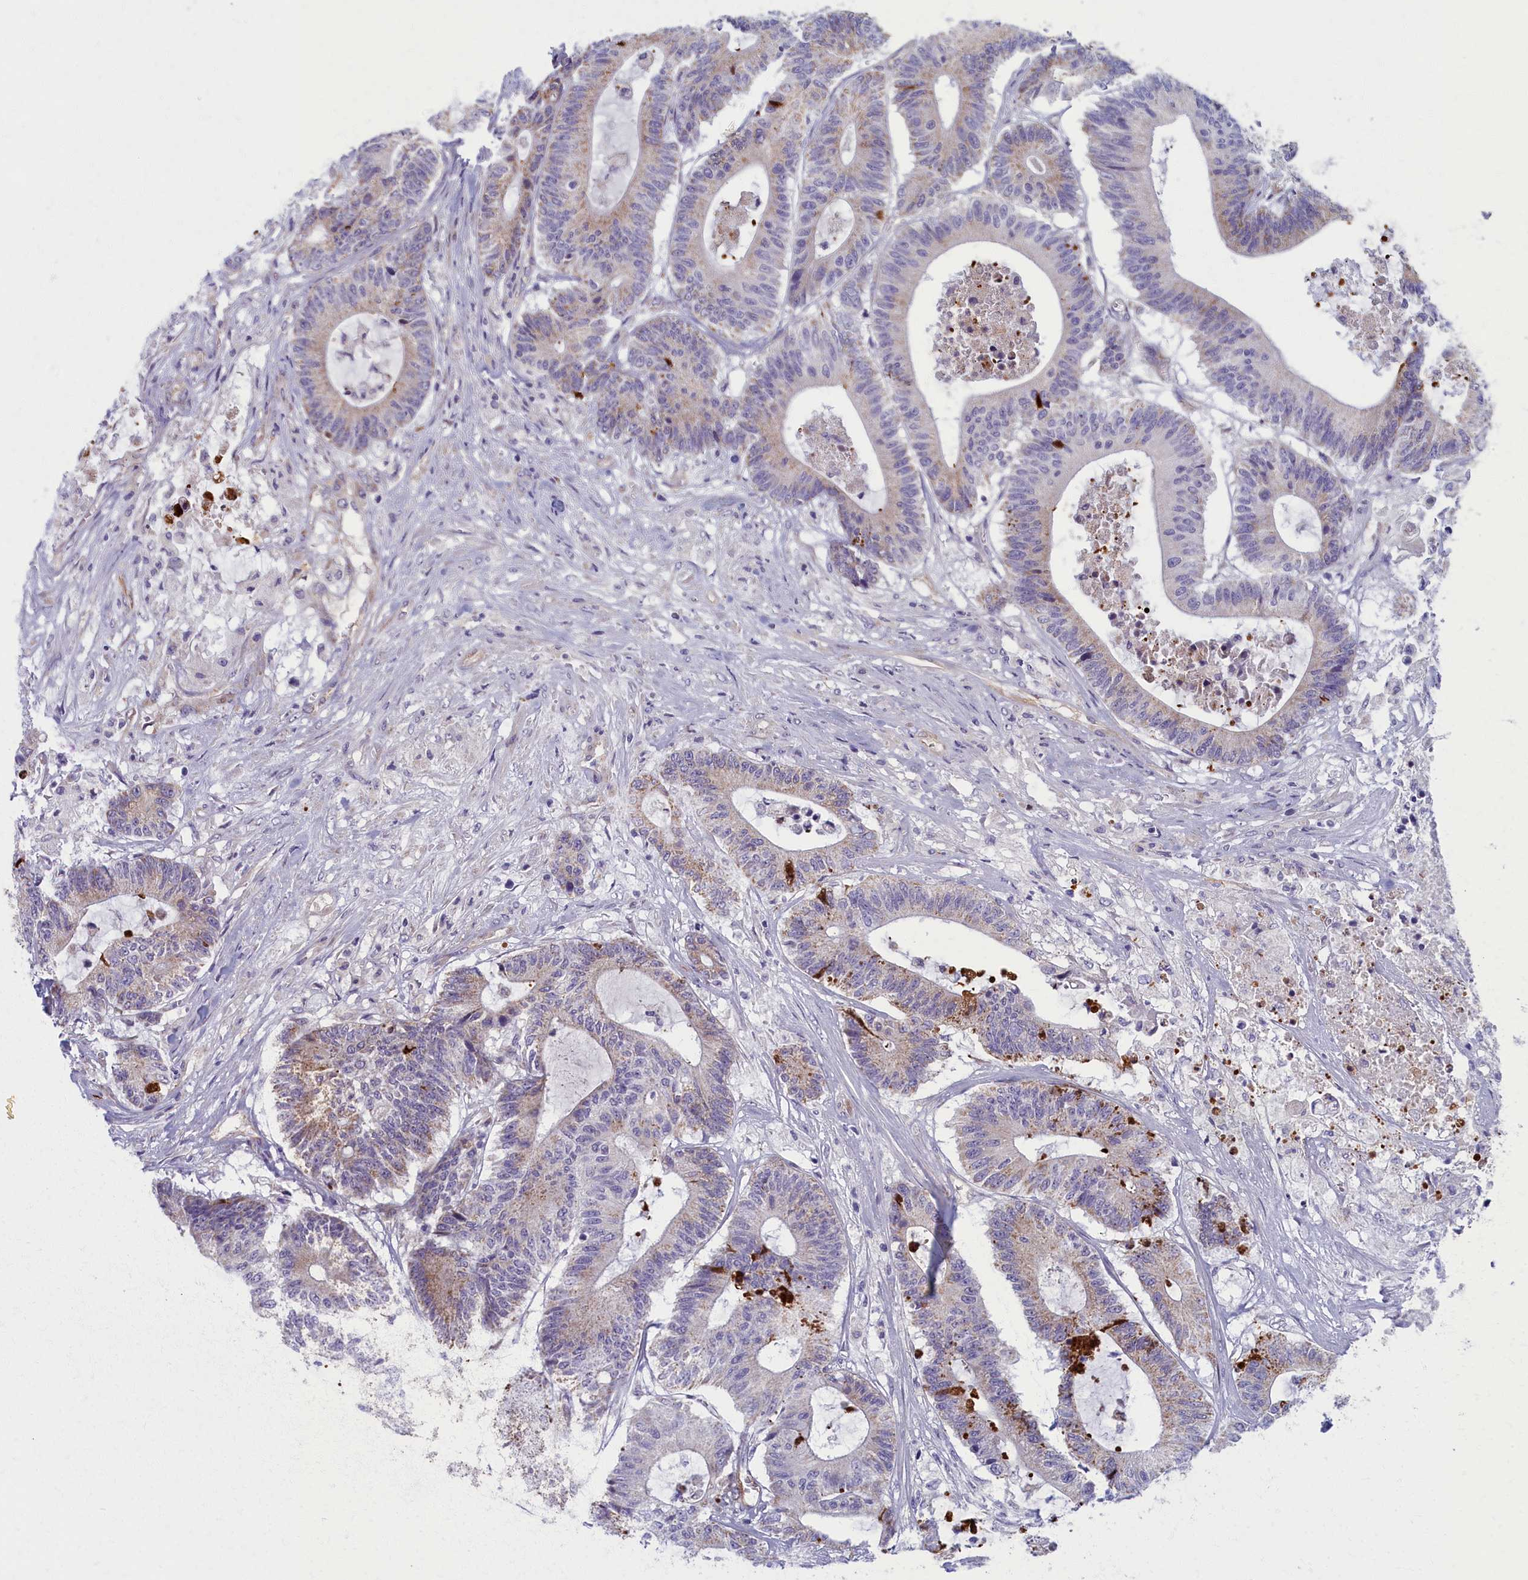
{"staining": {"intensity": "moderate", "quantity": "<25%", "location": "cytoplasmic/membranous"}, "tissue": "colorectal cancer", "cell_type": "Tumor cells", "image_type": "cancer", "snomed": [{"axis": "morphology", "description": "Adenocarcinoma, NOS"}, {"axis": "topography", "description": "Colon"}], "caption": "Brown immunohistochemical staining in human colorectal cancer reveals moderate cytoplasmic/membranous positivity in approximately <25% of tumor cells.", "gene": "MRPS25", "patient": {"sex": "female", "age": 84}}